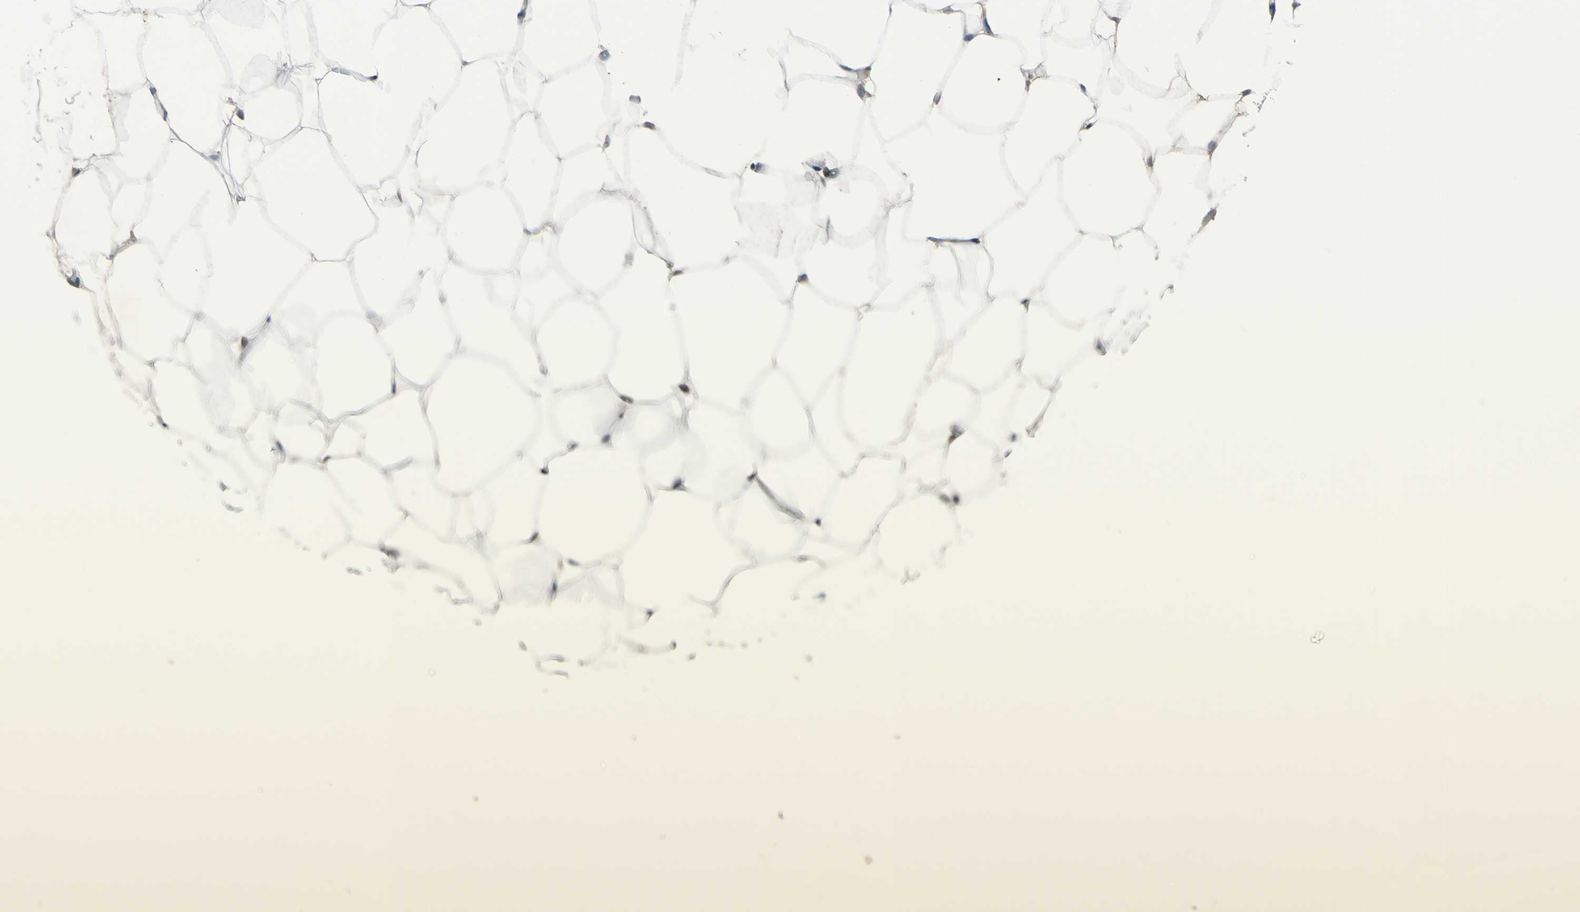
{"staining": {"intensity": "weak", "quantity": ">75%", "location": "cytoplasmic/membranous,nuclear"}, "tissue": "adipose tissue", "cell_type": "Adipocytes", "image_type": "normal", "snomed": [{"axis": "morphology", "description": "Normal tissue, NOS"}, {"axis": "topography", "description": "Breast"}, {"axis": "topography", "description": "Adipose tissue"}], "caption": "A micrograph of human adipose tissue stained for a protein shows weak cytoplasmic/membranous,nuclear brown staining in adipocytes.", "gene": "ZNF174", "patient": {"sex": "female", "age": 25}}